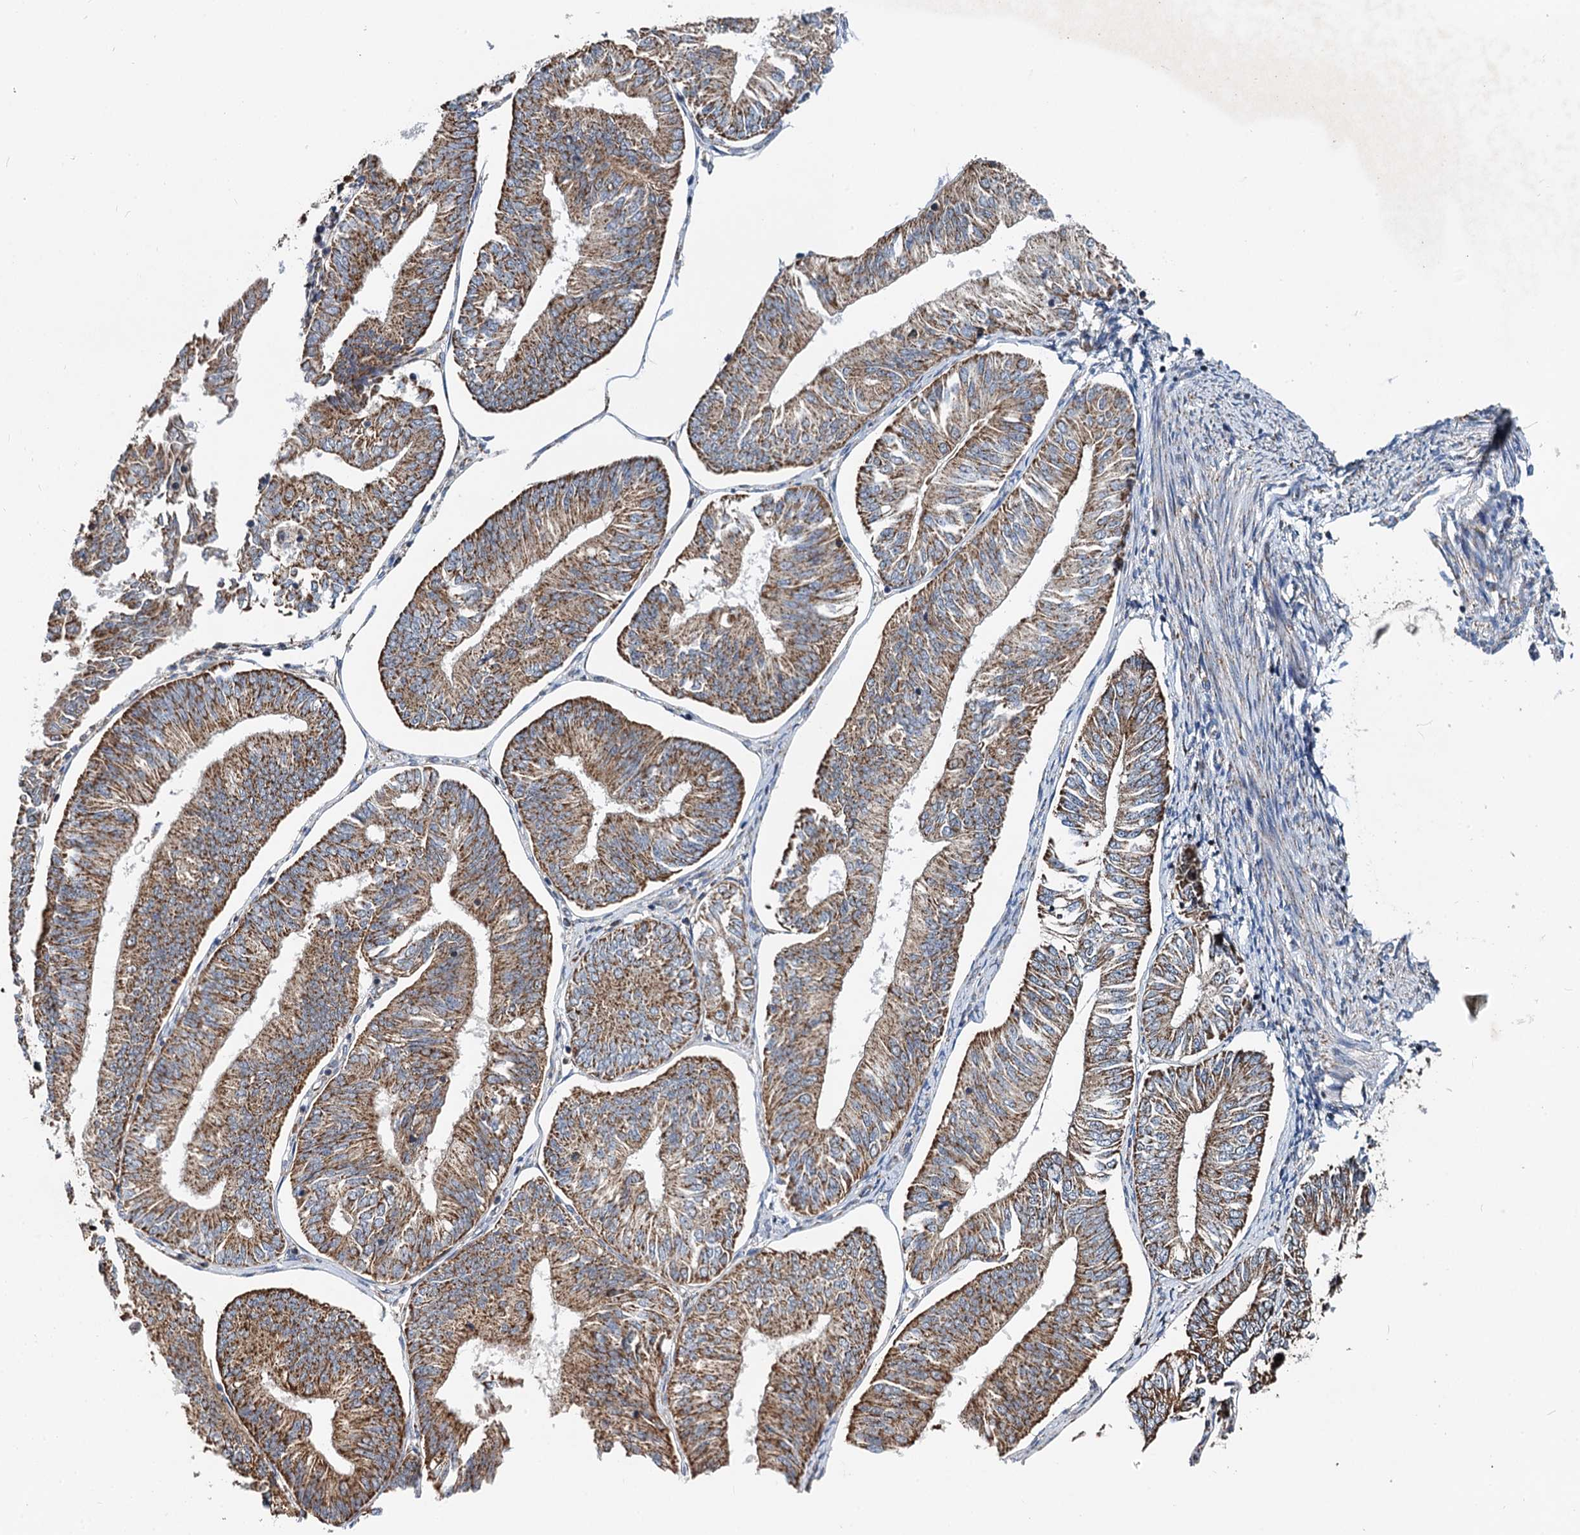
{"staining": {"intensity": "moderate", "quantity": ">75%", "location": "cytoplasmic/membranous"}, "tissue": "endometrial cancer", "cell_type": "Tumor cells", "image_type": "cancer", "snomed": [{"axis": "morphology", "description": "Adenocarcinoma, NOS"}, {"axis": "topography", "description": "Endometrium"}], "caption": "This is a photomicrograph of immunohistochemistry (IHC) staining of endometrial cancer, which shows moderate positivity in the cytoplasmic/membranous of tumor cells.", "gene": "SPRYD3", "patient": {"sex": "female", "age": 58}}